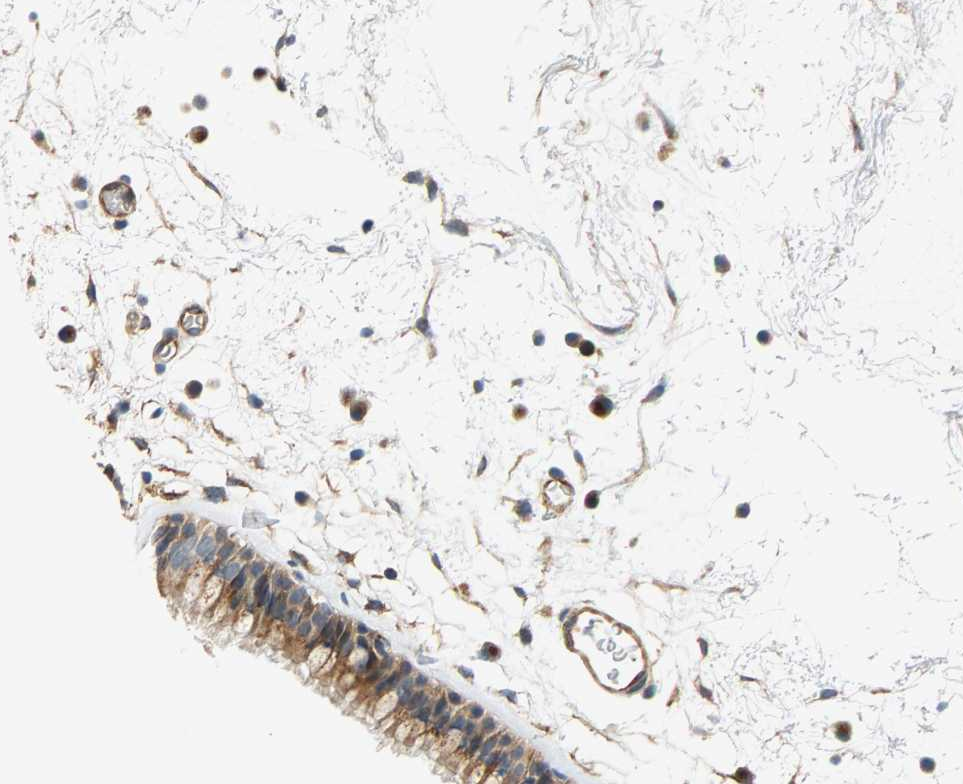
{"staining": {"intensity": "moderate", "quantity": "25%-75%", "location": "cytoplasmic/membranous"}, "tissue": "nasopharynx", "cell_type": "Respiratory epithelial cells", "image_type": "normal", "snomed": [{"axis": "morphology", "description": "Normal tissue, NOS"}, {"axis": "morphology", "description": "Inflammation, NOS"}, {"axis": "topography", "description": "Nasopharynx"}], "caption": "This histopathology image shows IHC staining of benign nasopharynx, with medium moderate cytoplasmic/membranous expression in approximately 25%-75% of respiratory epithelial cells.", "gene": "KRTAP27", "patient": {"sex": "male", "age": 48}}